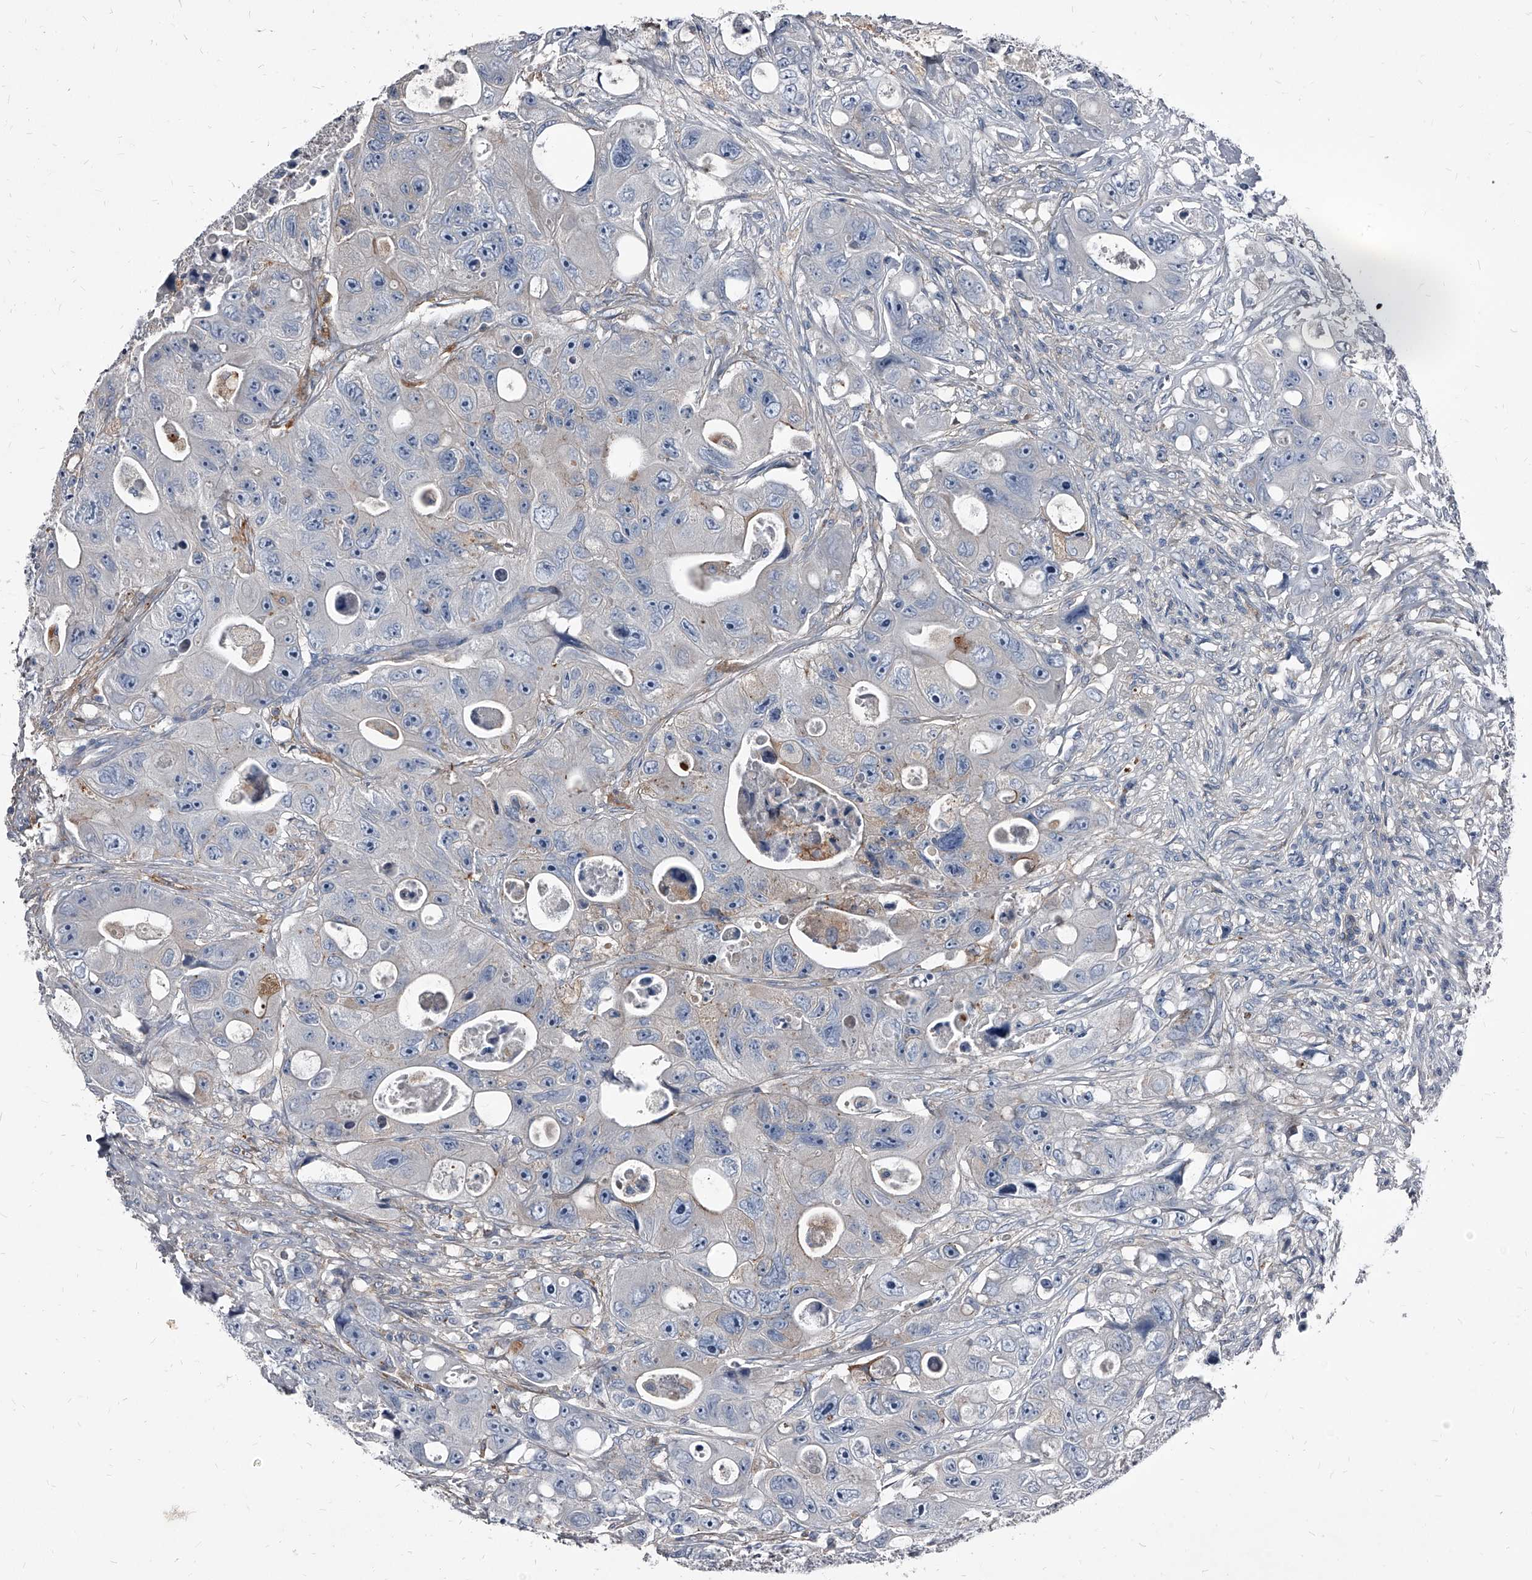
{"staining": {"intensity": "negative", "quantity": "none", "location": "none"}, "tissue": "colorectal cancer", "cell_type": "Tumor cells", "image_type": "cancer", "snomed": [{"axis": "morphology", "description": "Adenocarcinoma, NOS"}, {"axis": "topography", "description": "Colon"}], "caption": "The IHC histopathology image has no significant positivity in tumor cells of colorectal cancer tissue.", "gene": "PGLYRP3", "patient": {"sex": "female", "age": 46}}